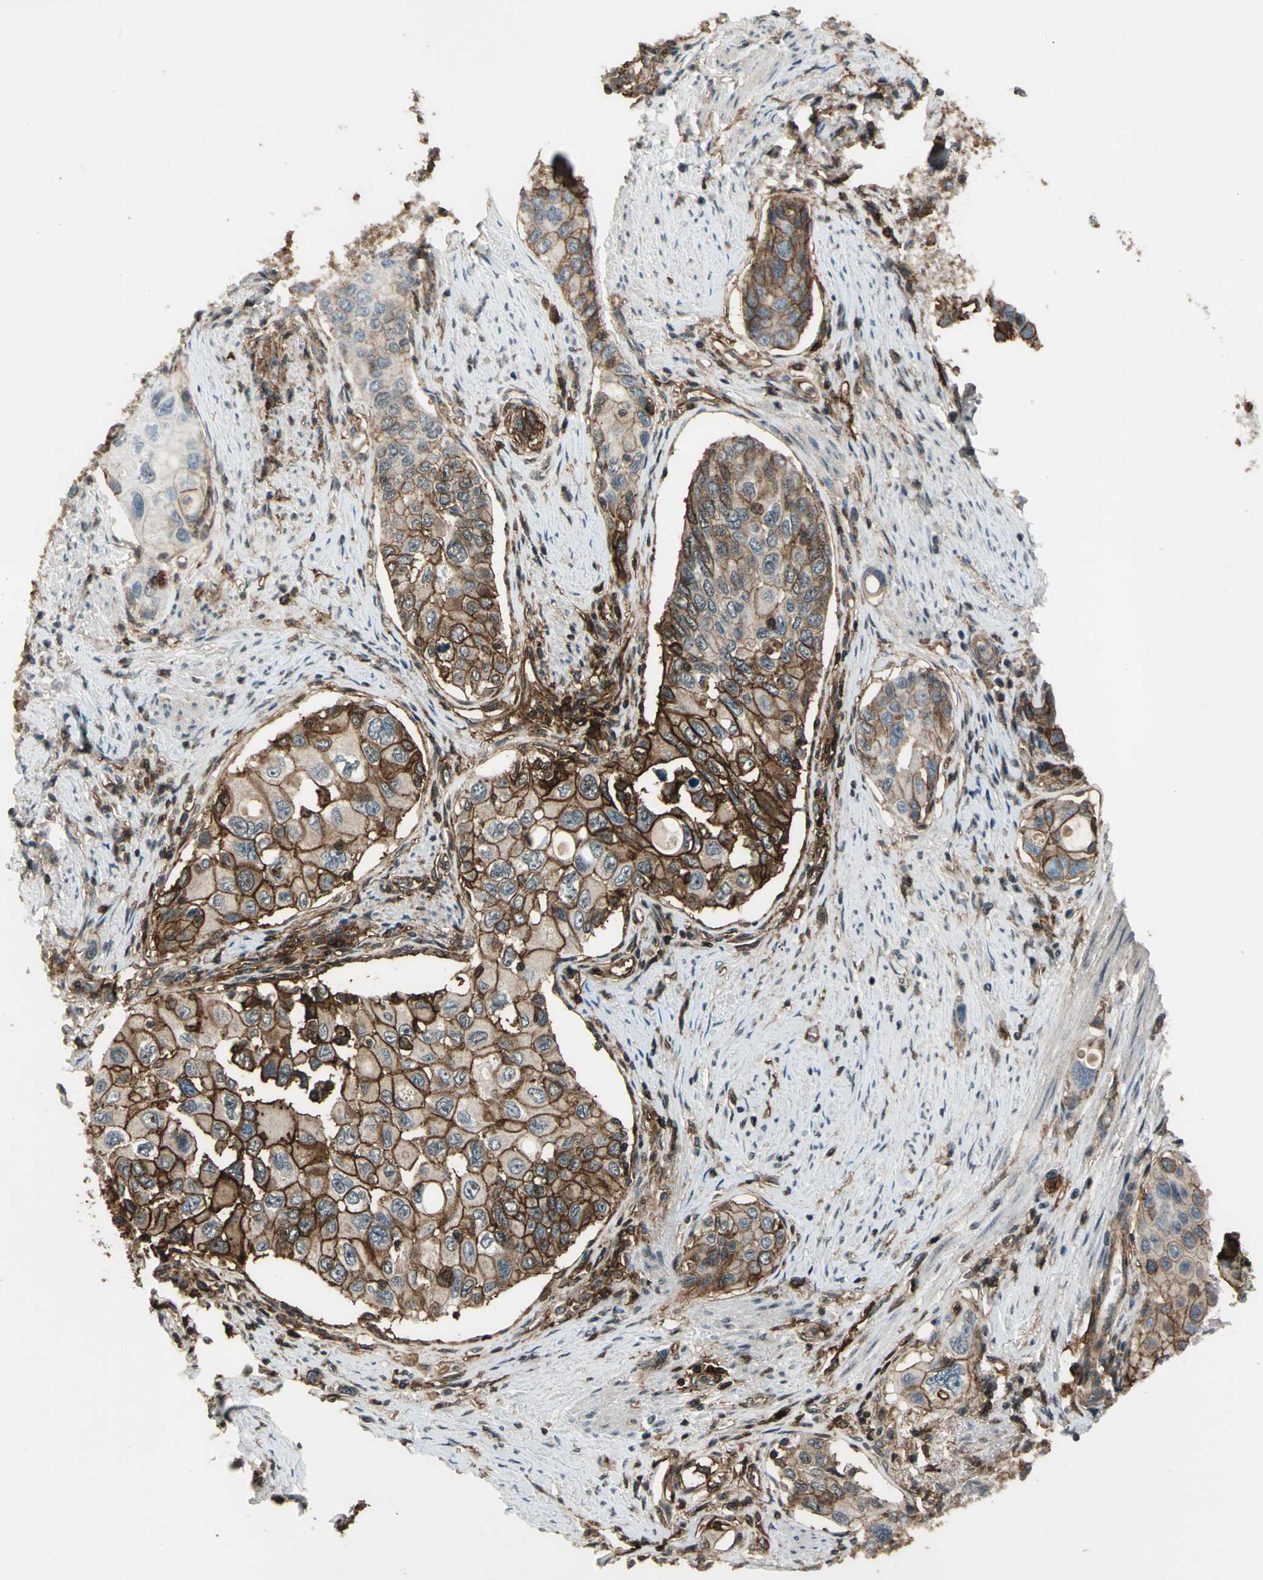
{"staining": {"intensity": "strong", "quantity": ">75%", "location": "cytoplasmic/membranous"}, "tissue": "urothelial cancer", "cell_type": "Tumor cells", "image_type": "cancer", "snomed": [{"axis": "morphology", "description": "Urothelial carcinoma, High grade"}, {"axis": "topography", "description": "Urinary bladder"}], "caption": "Protein staining of urothelial cancer tissue shows strong cytoplasmic/membranous positivity in approximately >75% of tumor cells.", "gene": "NR2C2", "patient": {"sex": "female", "age": 56}}